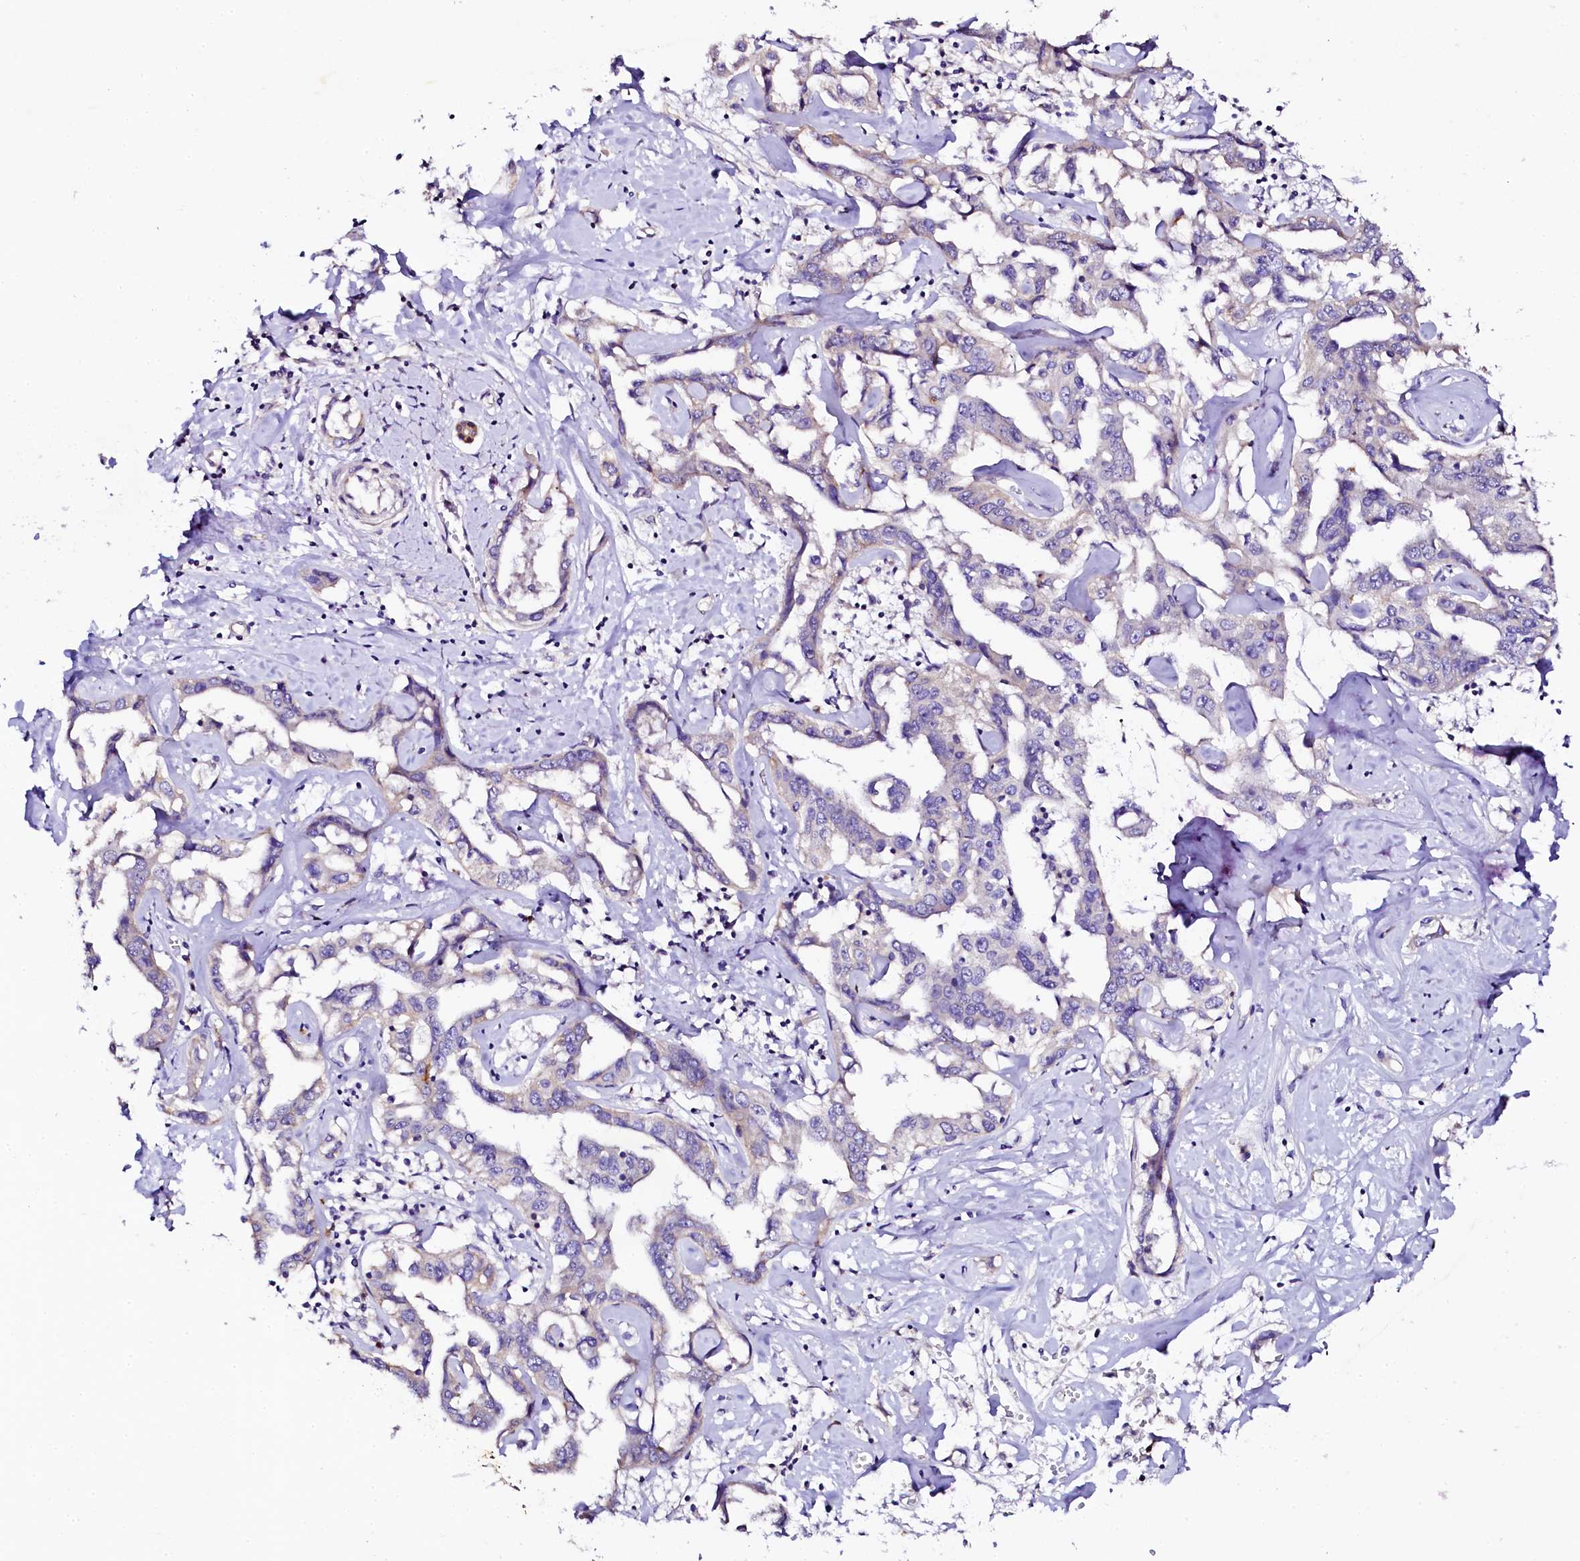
{"staining": {"intensity": "negative", "quantity": "none", "location": "none"}, "tissue": "liver cancer", "cell_type": "Tumor cells", "image_type": "cancer", "snomed": [{"axis": "morphology", "description": "Cholangiocarcinoma"}, {"axis": "topography", "description": "Liver"}], "caption": "This image is of cholangiocarcinoma (liver) stained with IHC to label a protein in brown with the nuclei are counter-stained blue. There is no staining in tumor cells. (Immunohistochemistry, brightfield microscopy, high magnification).", "gene": "NAA16", "patient": {"sex": "male", "age": 59}}